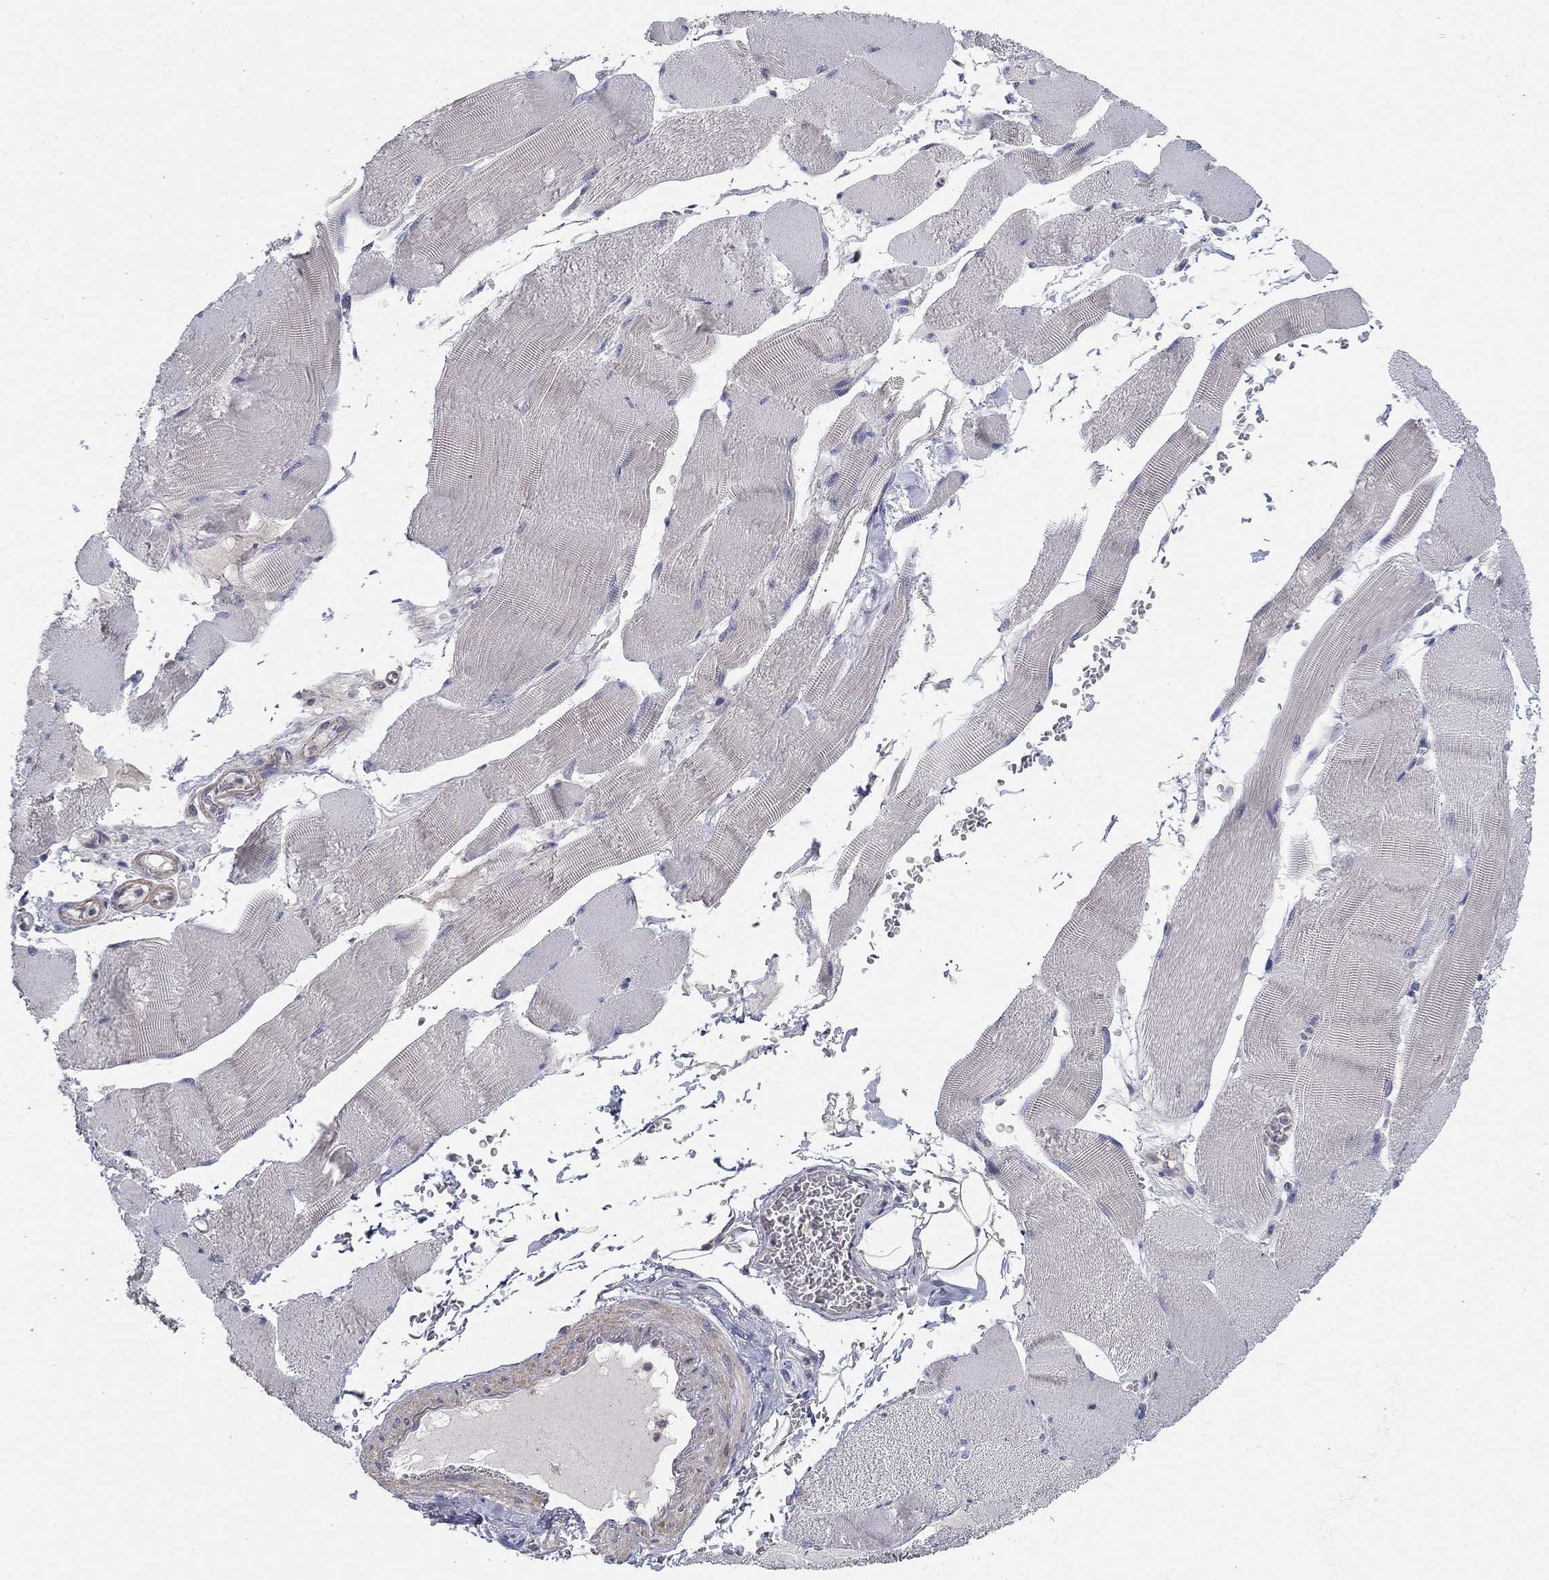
{"staining": {"intensity": "negative", "quantity": "none", "location": "none"}, "tissue": "skeletal muscle", "cell_type": "Myocytes", "image_type": "normal", "snomed": [{"axis": "morphology", "description": "Normal tissue, NOS"}, {"axis": "topography", "description": "Skeletal muscle"}], "caption": "This is a image of immunohistochemistry (IHC) staining of benign skeletal muscle, which shows no positivity in myocytes. (DAB (3,3'-diaminobenzidine) immunohistochemistry (IHC), high magnification).", "gene": "GRK7", "patient": {"sex": "male", "age": 56}}